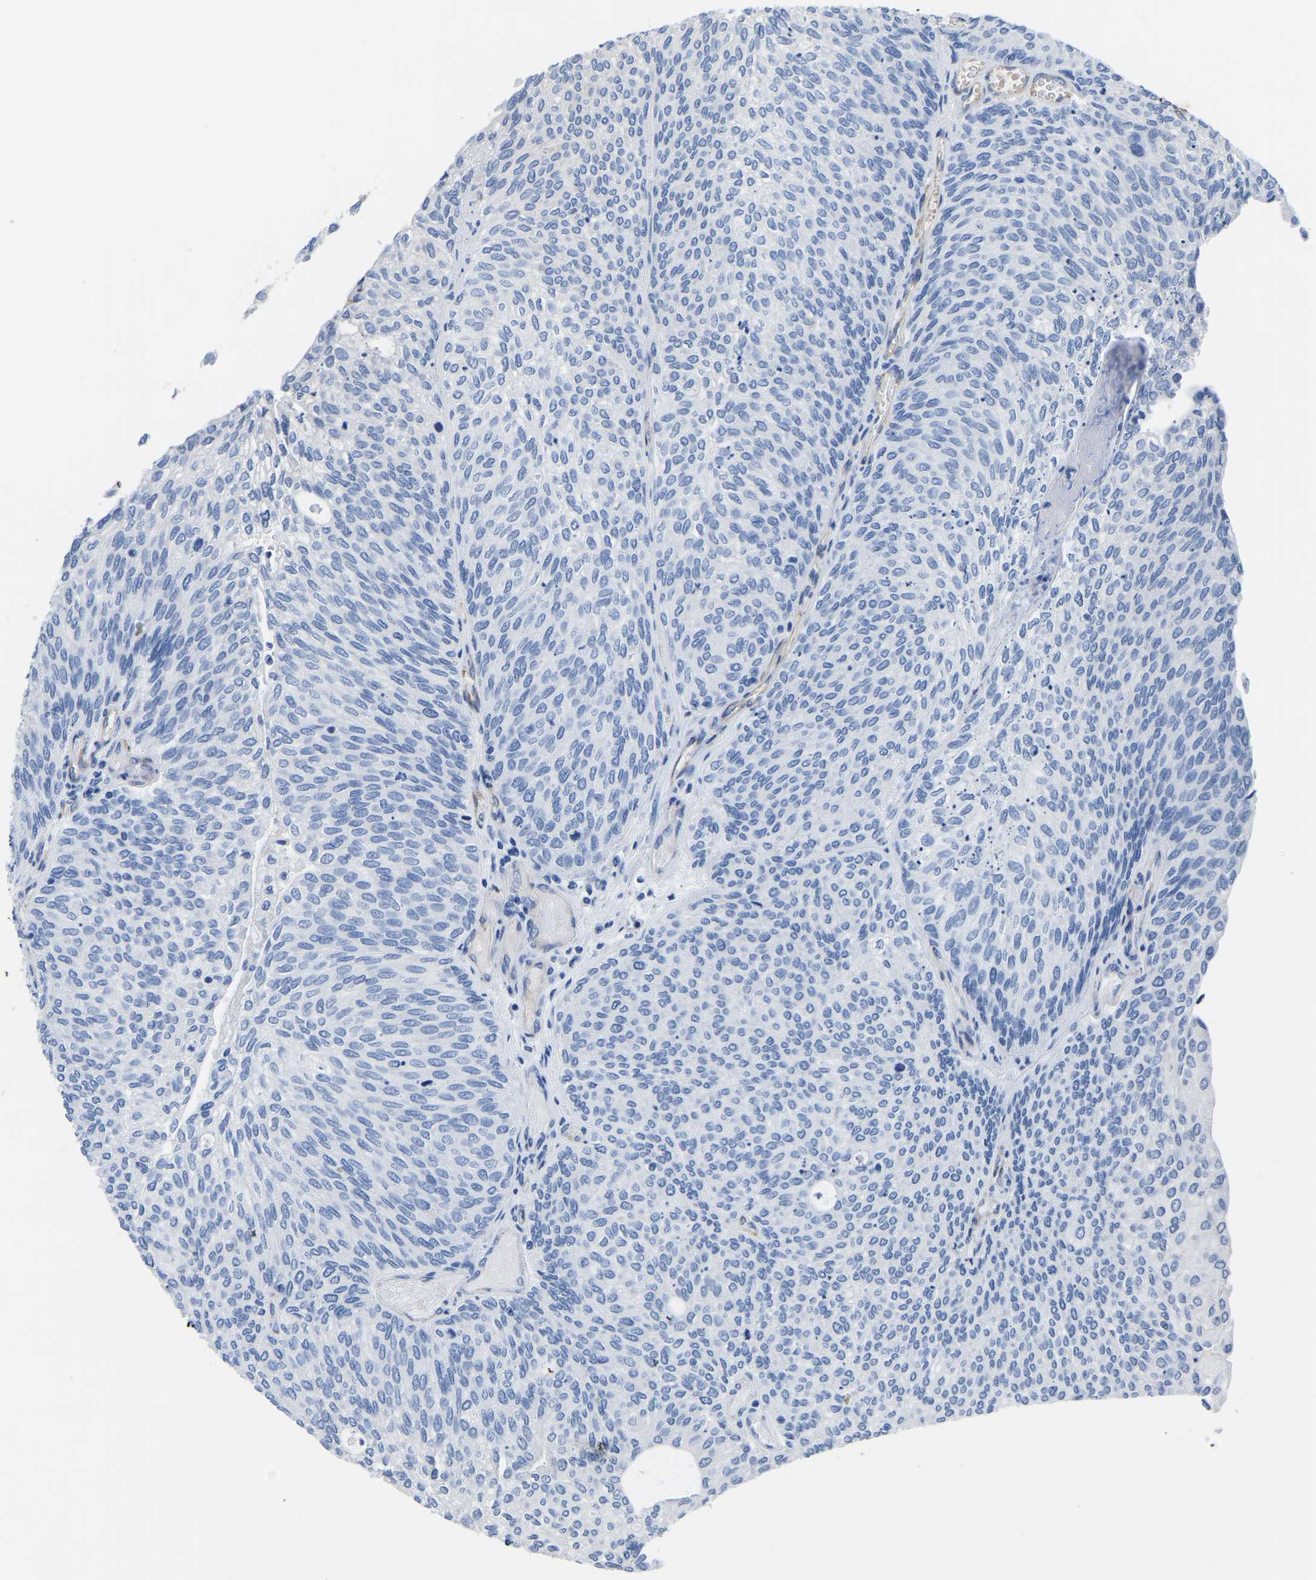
{"staining": {"intensity": "negative", "quantity": "none", "location": "none"}, "tissue": "urothelial cancer", "cell_type": "Tumor cells", "image_type": "cancer", "snomed": [{"axis": "morphology", "description": "Urothelial carcinoma, Low grade"}, {"axis": "topography", "description": "Urinary bladder"}], "caption": "Immunohistochemistry (IHC) micrograph of neoplastic tissue: urothelial cancer stained with DAB shows no significant protein expression in tumor cells.", "gene": "SLC45A3", "patient": {"sex": "female", "age": 79}}